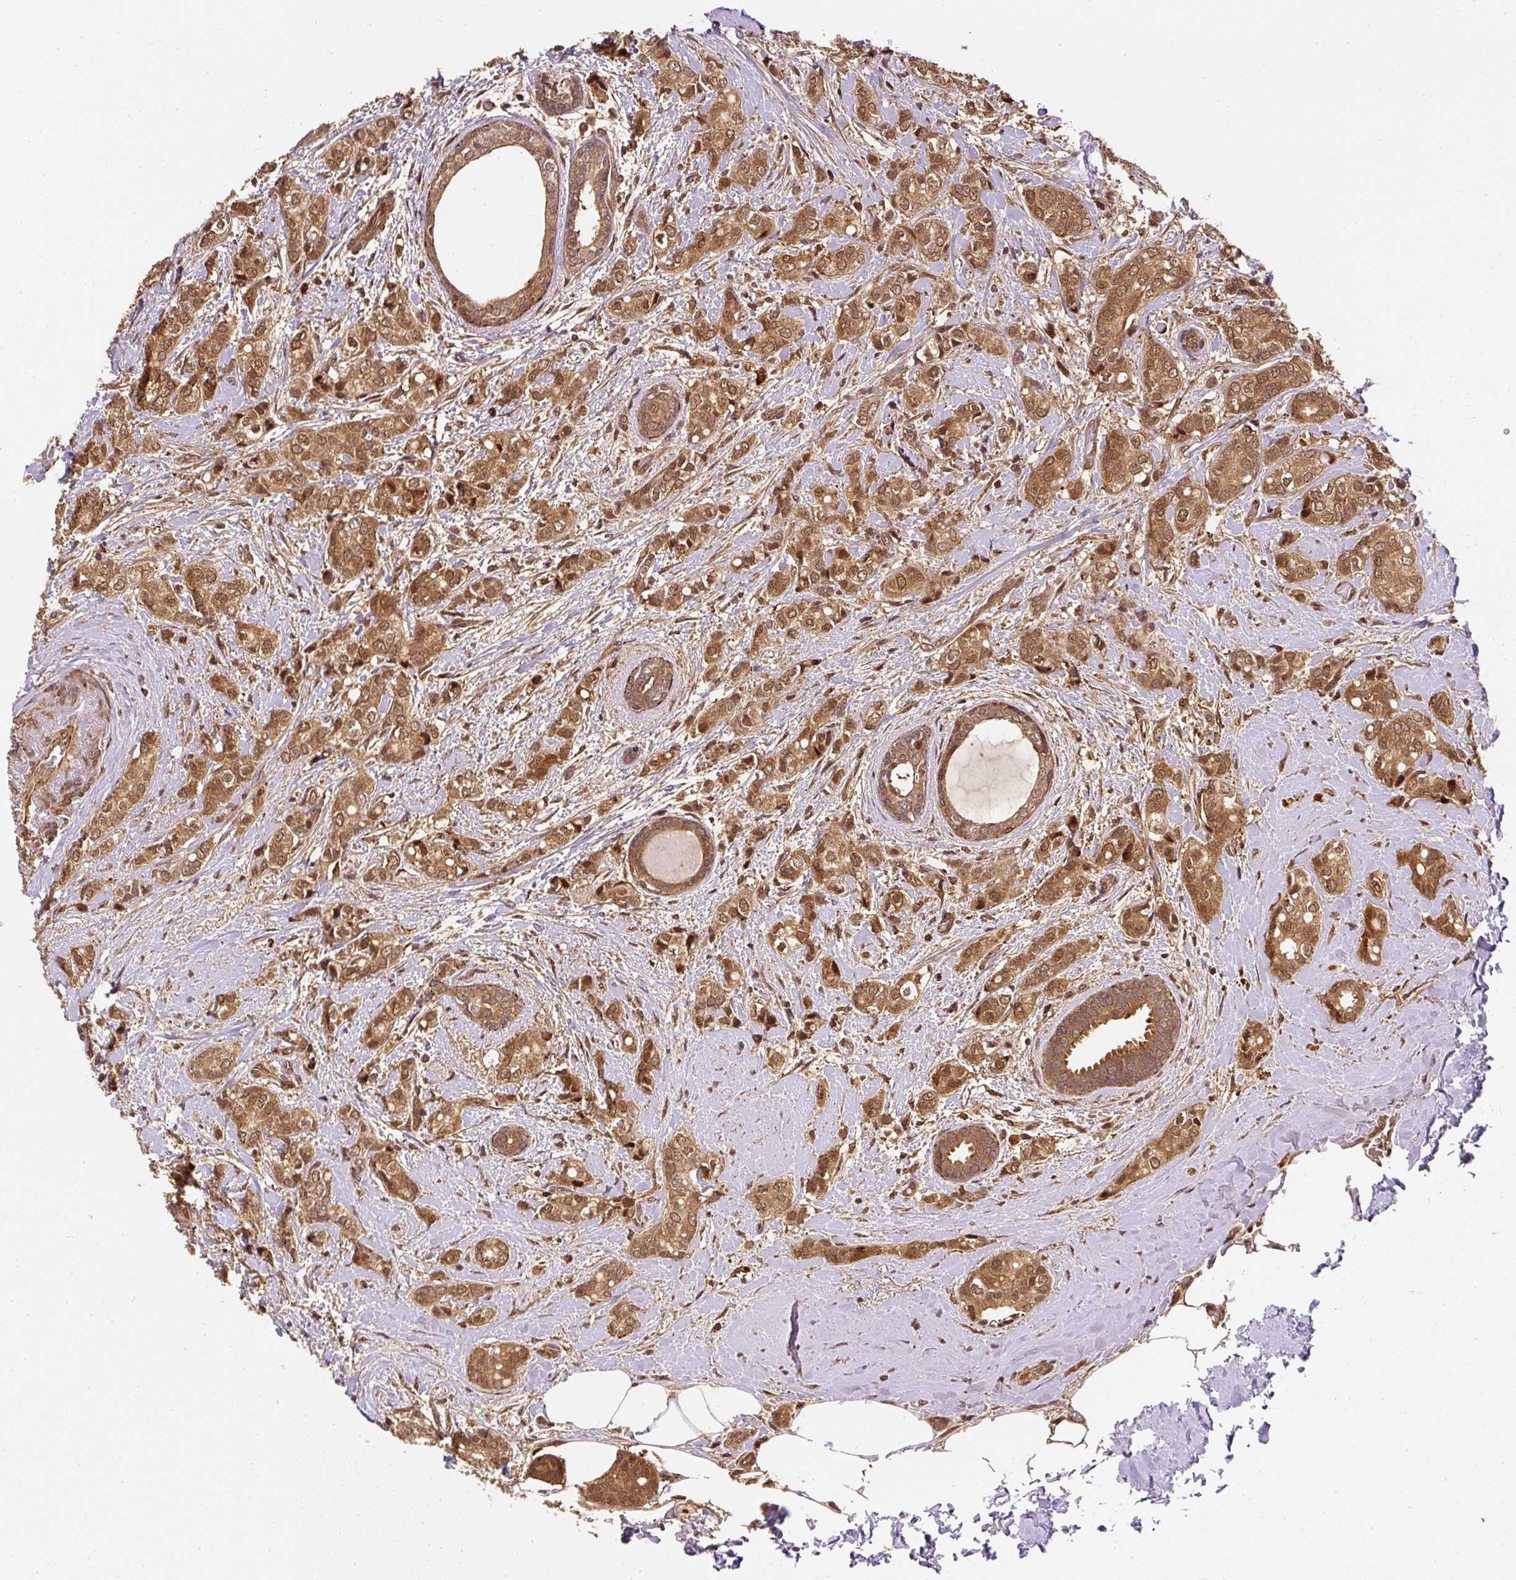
{"staining": {"intensity": "moderate", "quantity": ">75%", "location": "cytoplasmic/membranous,nuclear"}, "tissue": "breast cancer", "cell_type": "Tumor cells", "image_type": "cancer", "snomed": [{"axis": "morphology", "description": "Duct carcinoma"}, {"axis": "topography", "description": "Breast"}], "caption": "Moderate cytoplasmic/membranous and nuclear protein staining is seen in about >75% of tumor cells in breast cancer (infiltrating ductal carcinoma).", "gene": "PSMD1", "patient": {"sex": "female", "age": 73}}